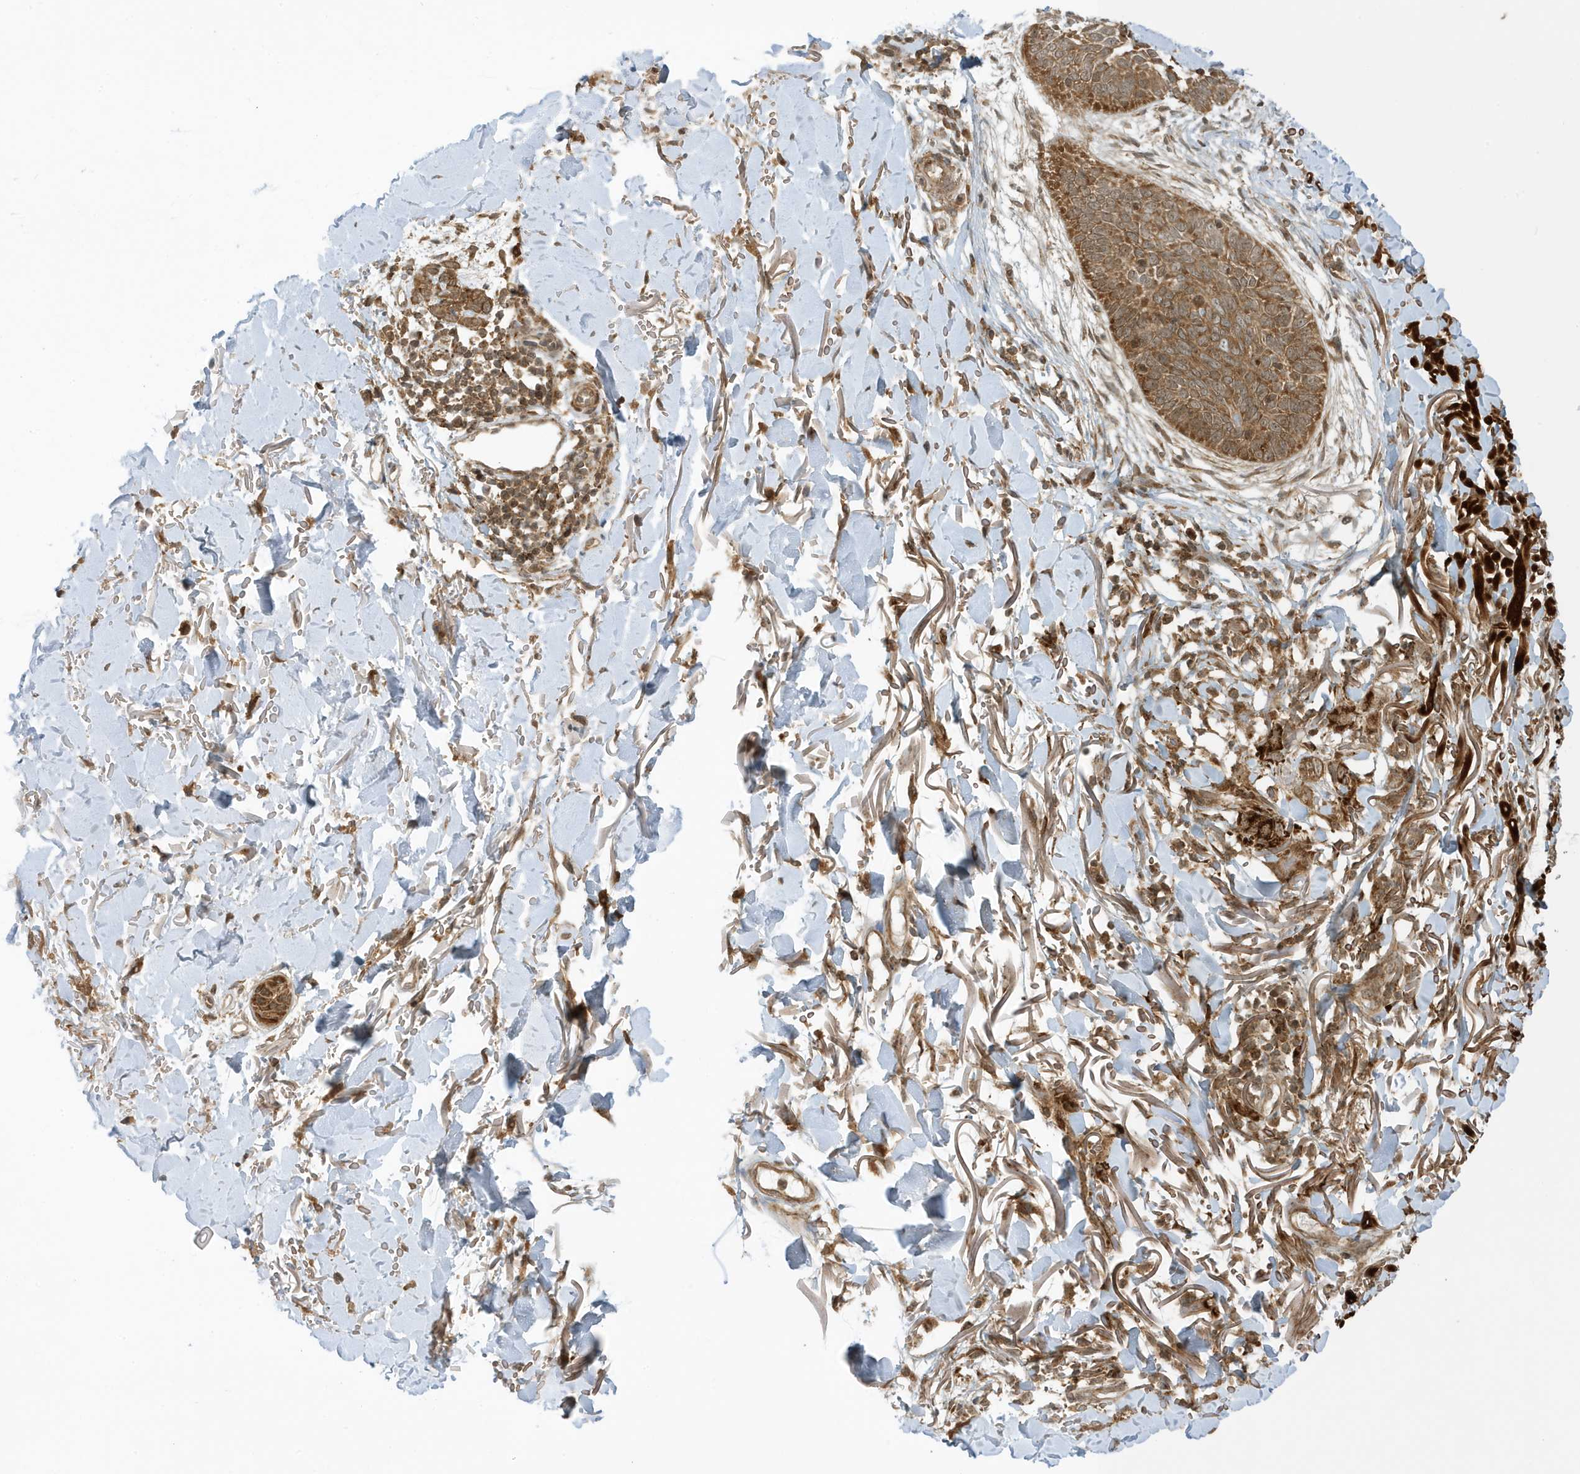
{"staining": {"intensity": "strong", "quantity": ">75%", "location": "cytoplasmic/membranous"}, "tissue": "skin cancer", "cell_type": "Tumor cells", "image_type": "cancer", "snomed": [{"axis": "morphology", "description": "Basal cell carcinoma"}, {"axis": "topography", "description": "Skin"}], "caption": "Tumor cells display high levels of strong cytoplasmic/membranous staining in approximately >75% of cells in skin cancer (basal cell carcinoma).", "gene": "DHX36", "patient": {"sex": "male", "age": 85}}